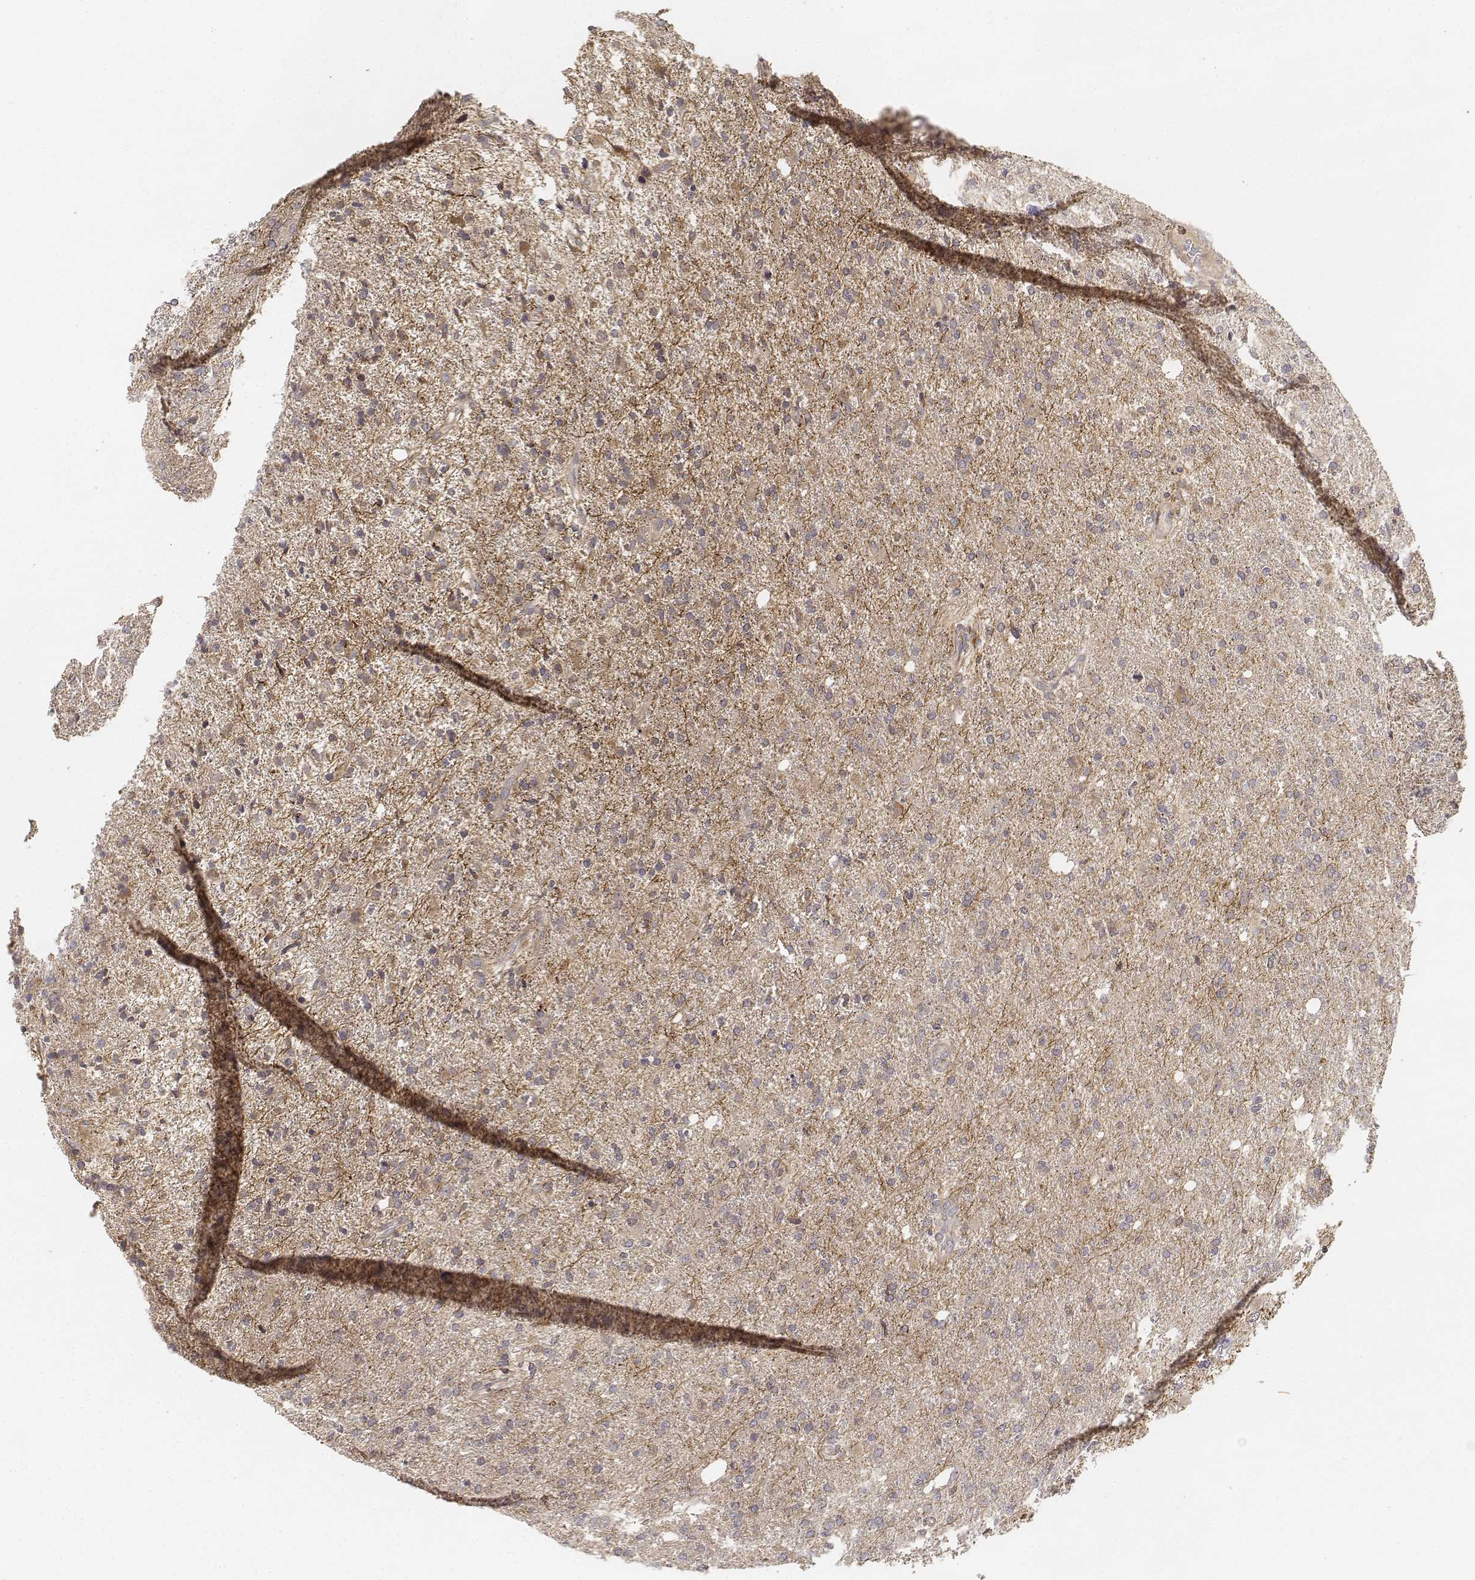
{"staining": {"intensity": "weak", "quantity": "<25%", "location": "cytoplasmic/membranous"}, "tissue": "glioma", "cell_type": "Tumor cells", "image_type": "cancer", "snomed": [{"axis": "morphology", "description": "Glioma, malignant, High grade"}, {"axis": "topography", "description": "Cerebral cortex"}], "caption": "Tumor cells show no significant protein expression in glioma.", "gene": "FBXO21", "patient": {"sex": "male", "age": 70}}